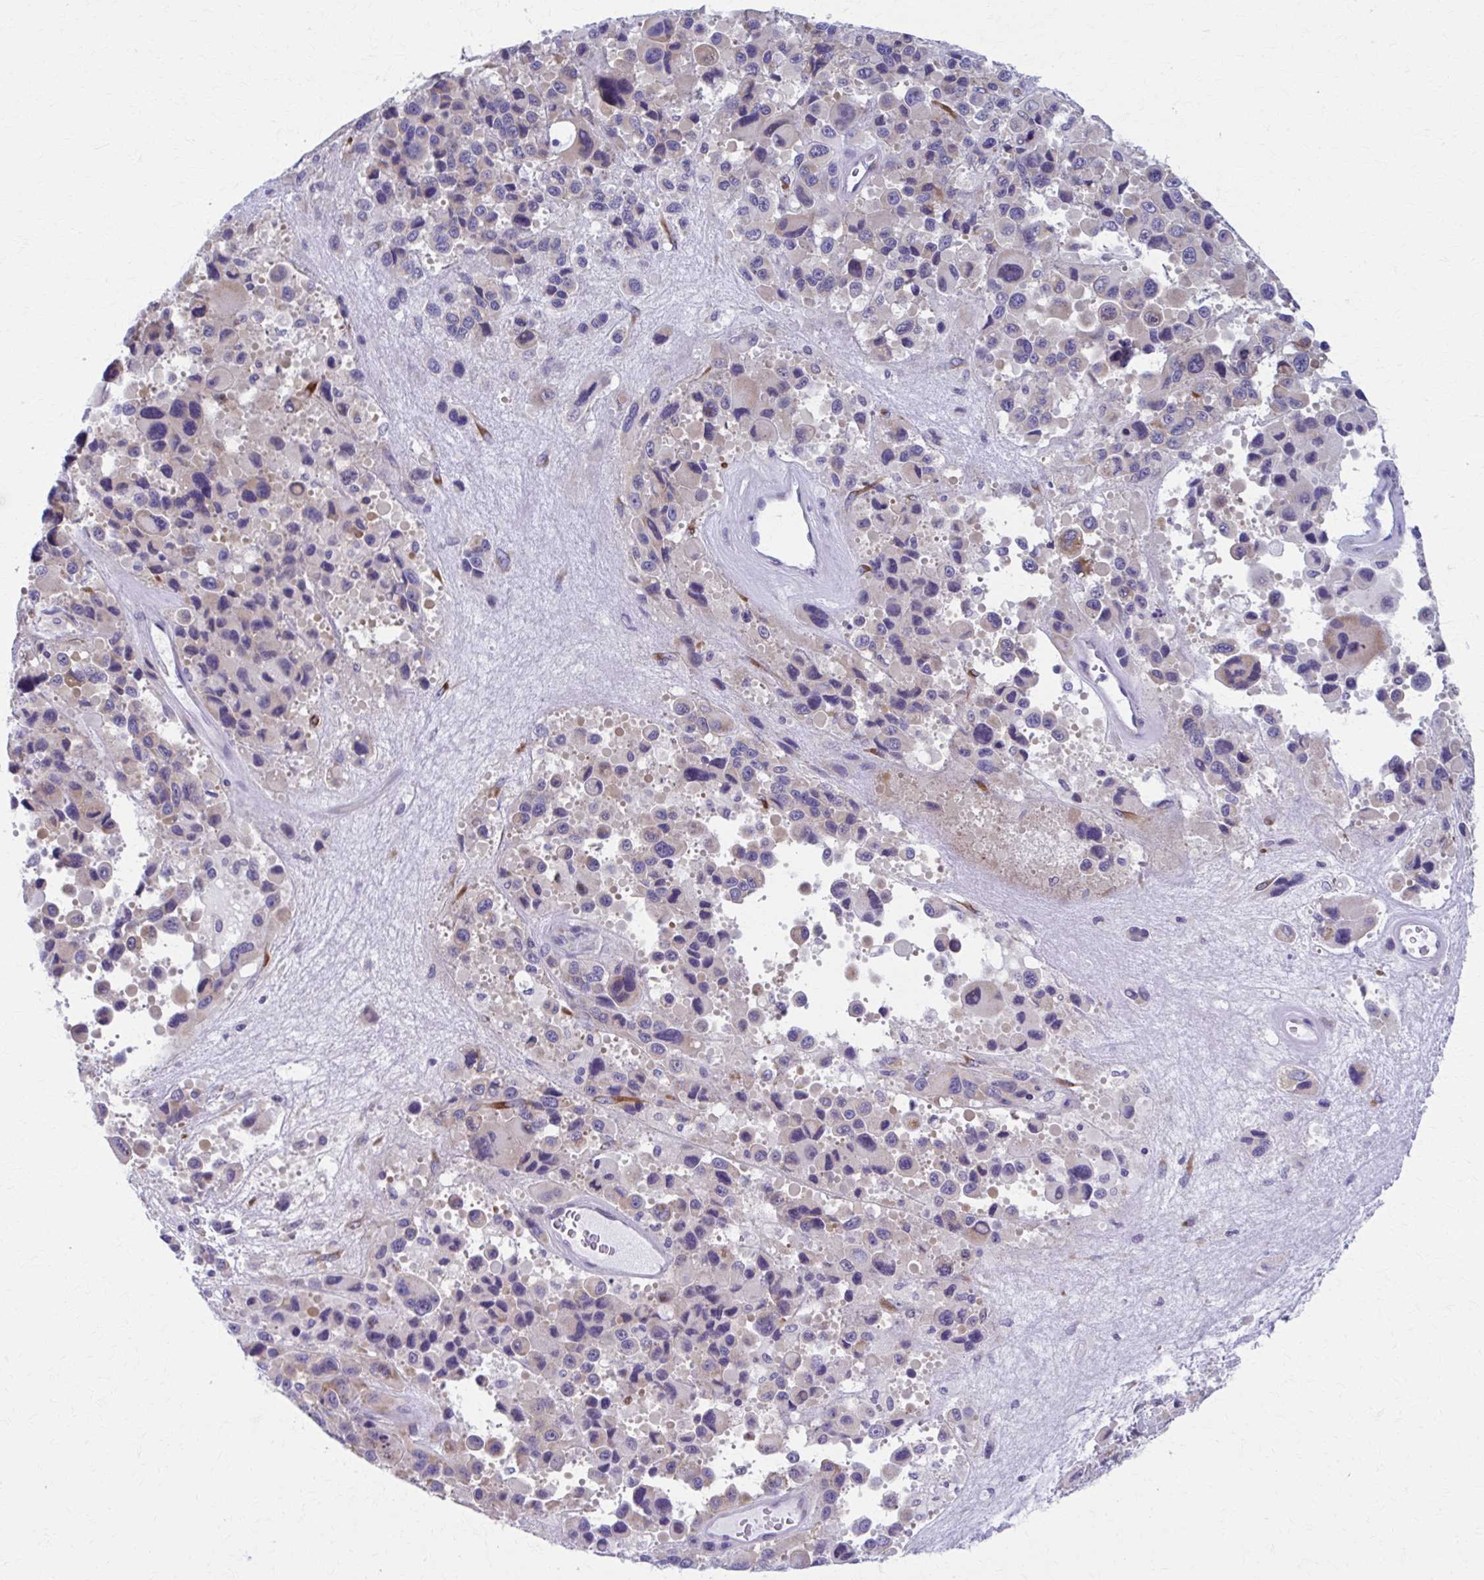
{"staining": {"intensity": "weak", "quantity": "<25%", "location": "cytoplasmic/membranous"}, "tissue": "melanoma", "cell_type": "Tumor cells", "image_type": "cancer", "snomed": [{"axis": "morphology", "description": "Malignant melanoma, Metastatic site"}, {"axis": "topography", "description": "Lymph node"}], "caption": "Histopathology image shows no protein staining in tumor cells of melanoma tissue.", "gene": "SPATS2L", "patient": {"sex": "female", "age": 65}}